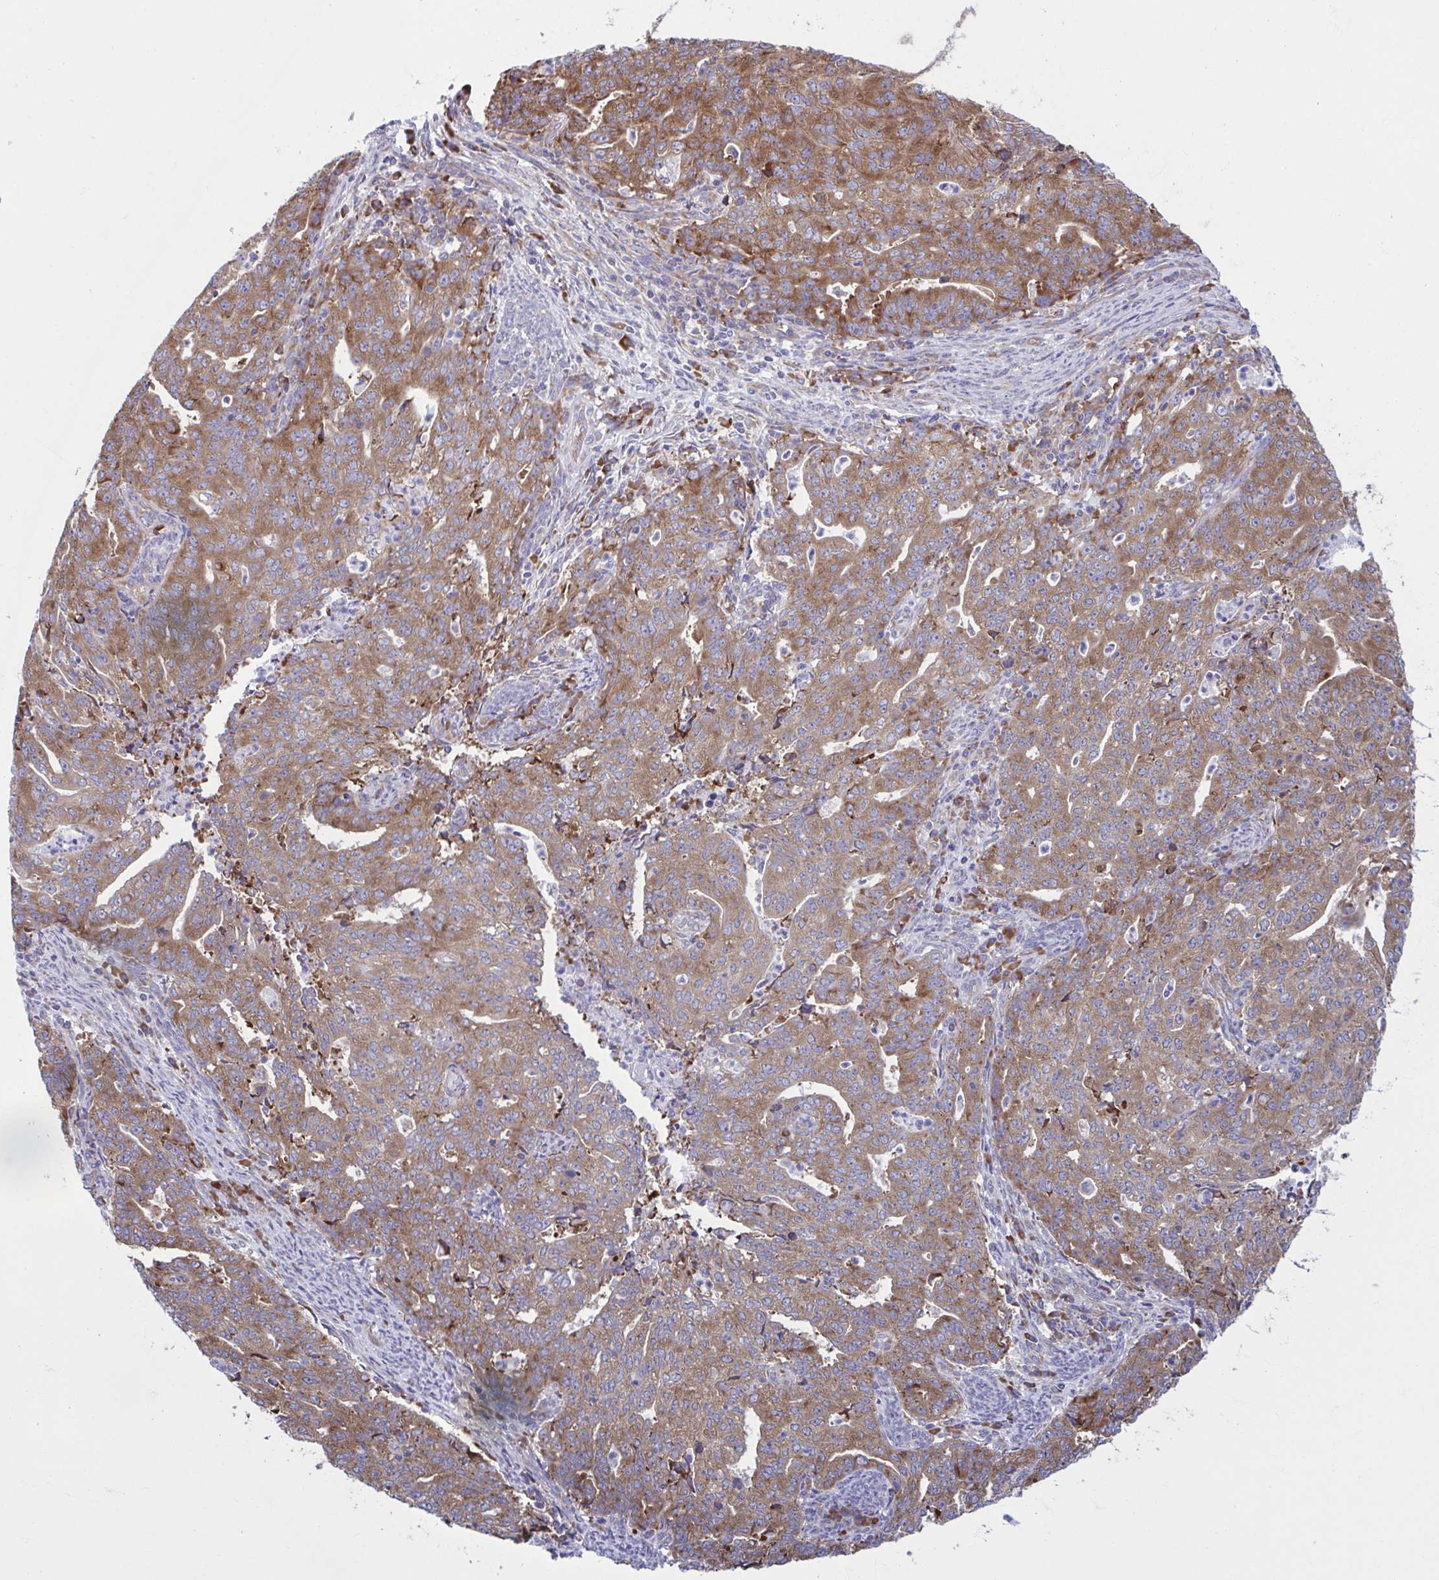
{"staining": {"intensity": "moderate", "quantity": ">75%", "location": "cytoplasmic/membranous"}, "tissue": "endometrial cancer", "cell_type": "Tumor cells", "image_type": "cancer", "snomed": [{"axis": "morphology", "description": "Adenocarcinoma, NOS"}, {"axis": "topography", "description": "Endometrium"}], "caption": "Immunohistochemical staining of endometrial adenocarcinoma reveals medium levels of moderate cytoplasmic/membranous protein positivity in approximately >75% of tumor cells.", "gene": "RPS16", "patient": {"sex": "female", "age": 82}}